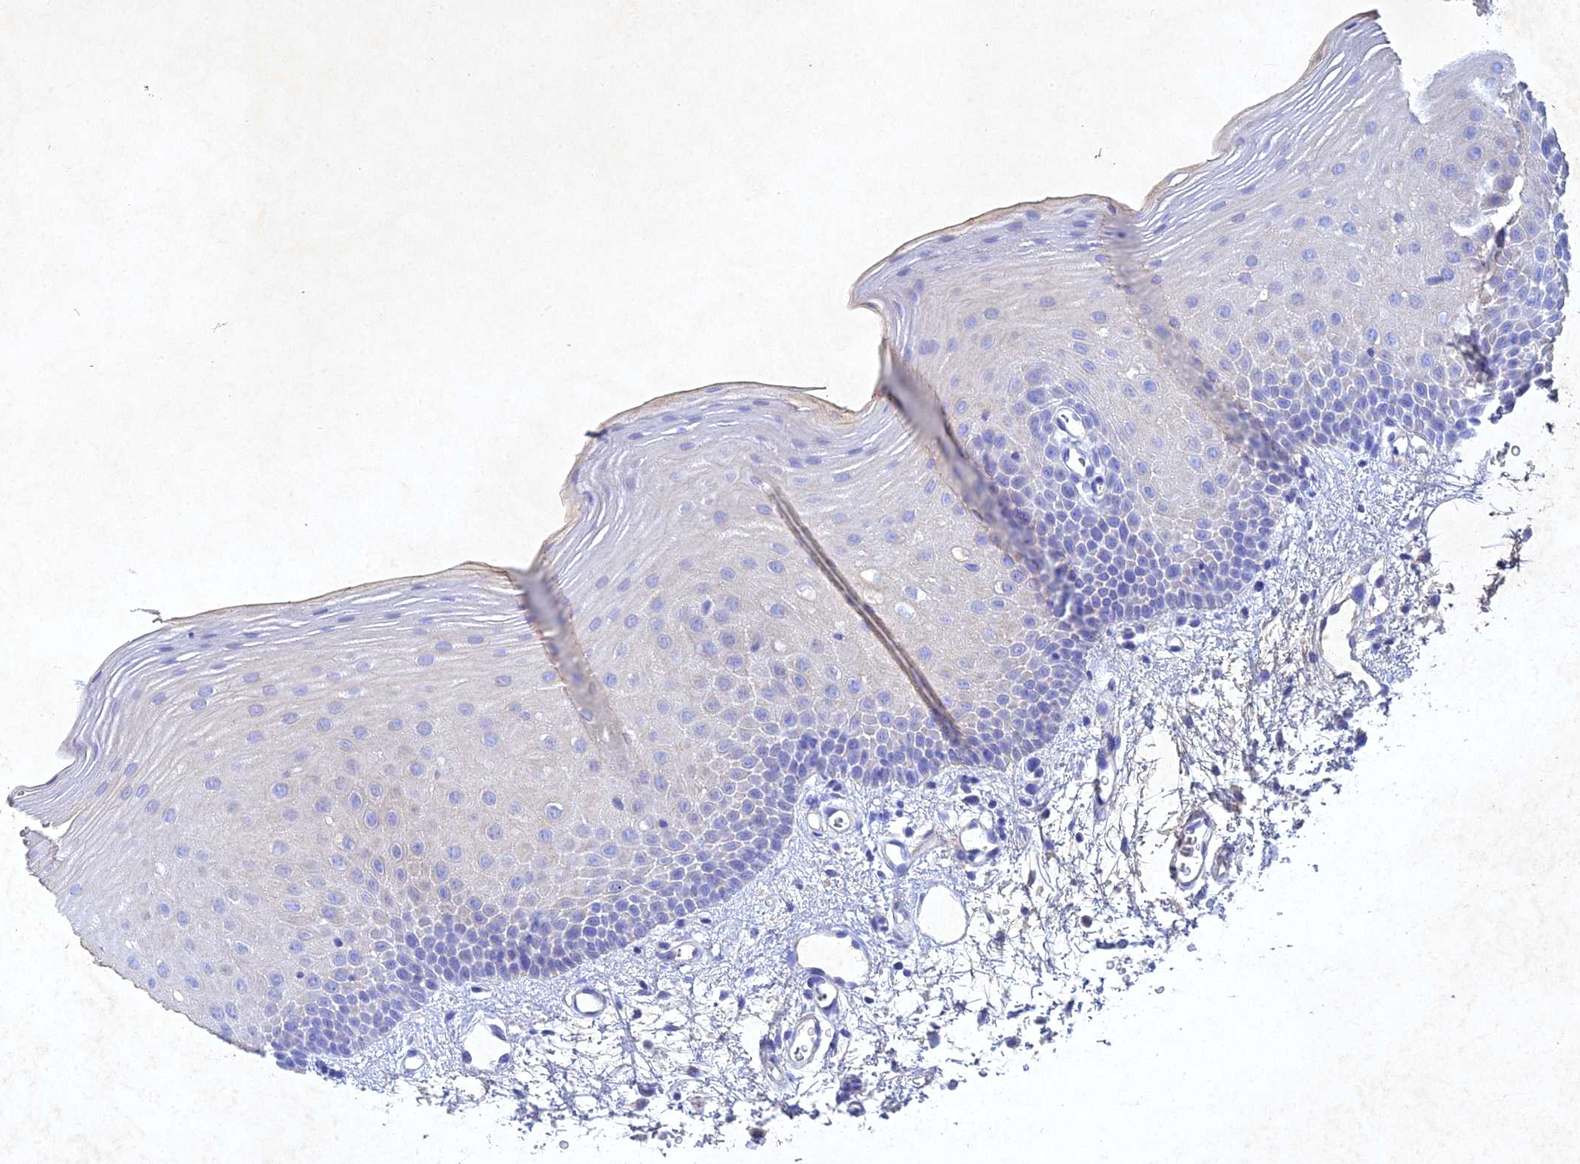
{"staining": {"intensity": "weak", "quantity": "<25%", "location": "cytoplasmic/membranous"}, "tissue": "oral mucosa", "cell_type": "Squamous epithelial cells", "image_type": "normal", "snomed": [{"axis": "morphology", "description": "Normal tissue, NOS"}, {"axis": "topography", "description": "Oral tissue"}], "caption": "The micrograph demonstrates no significant expression in squamous epithelial cells of oral mucosa.", "gene": "NDUFV1", "patient": {"sex": "female", "age": 70}}